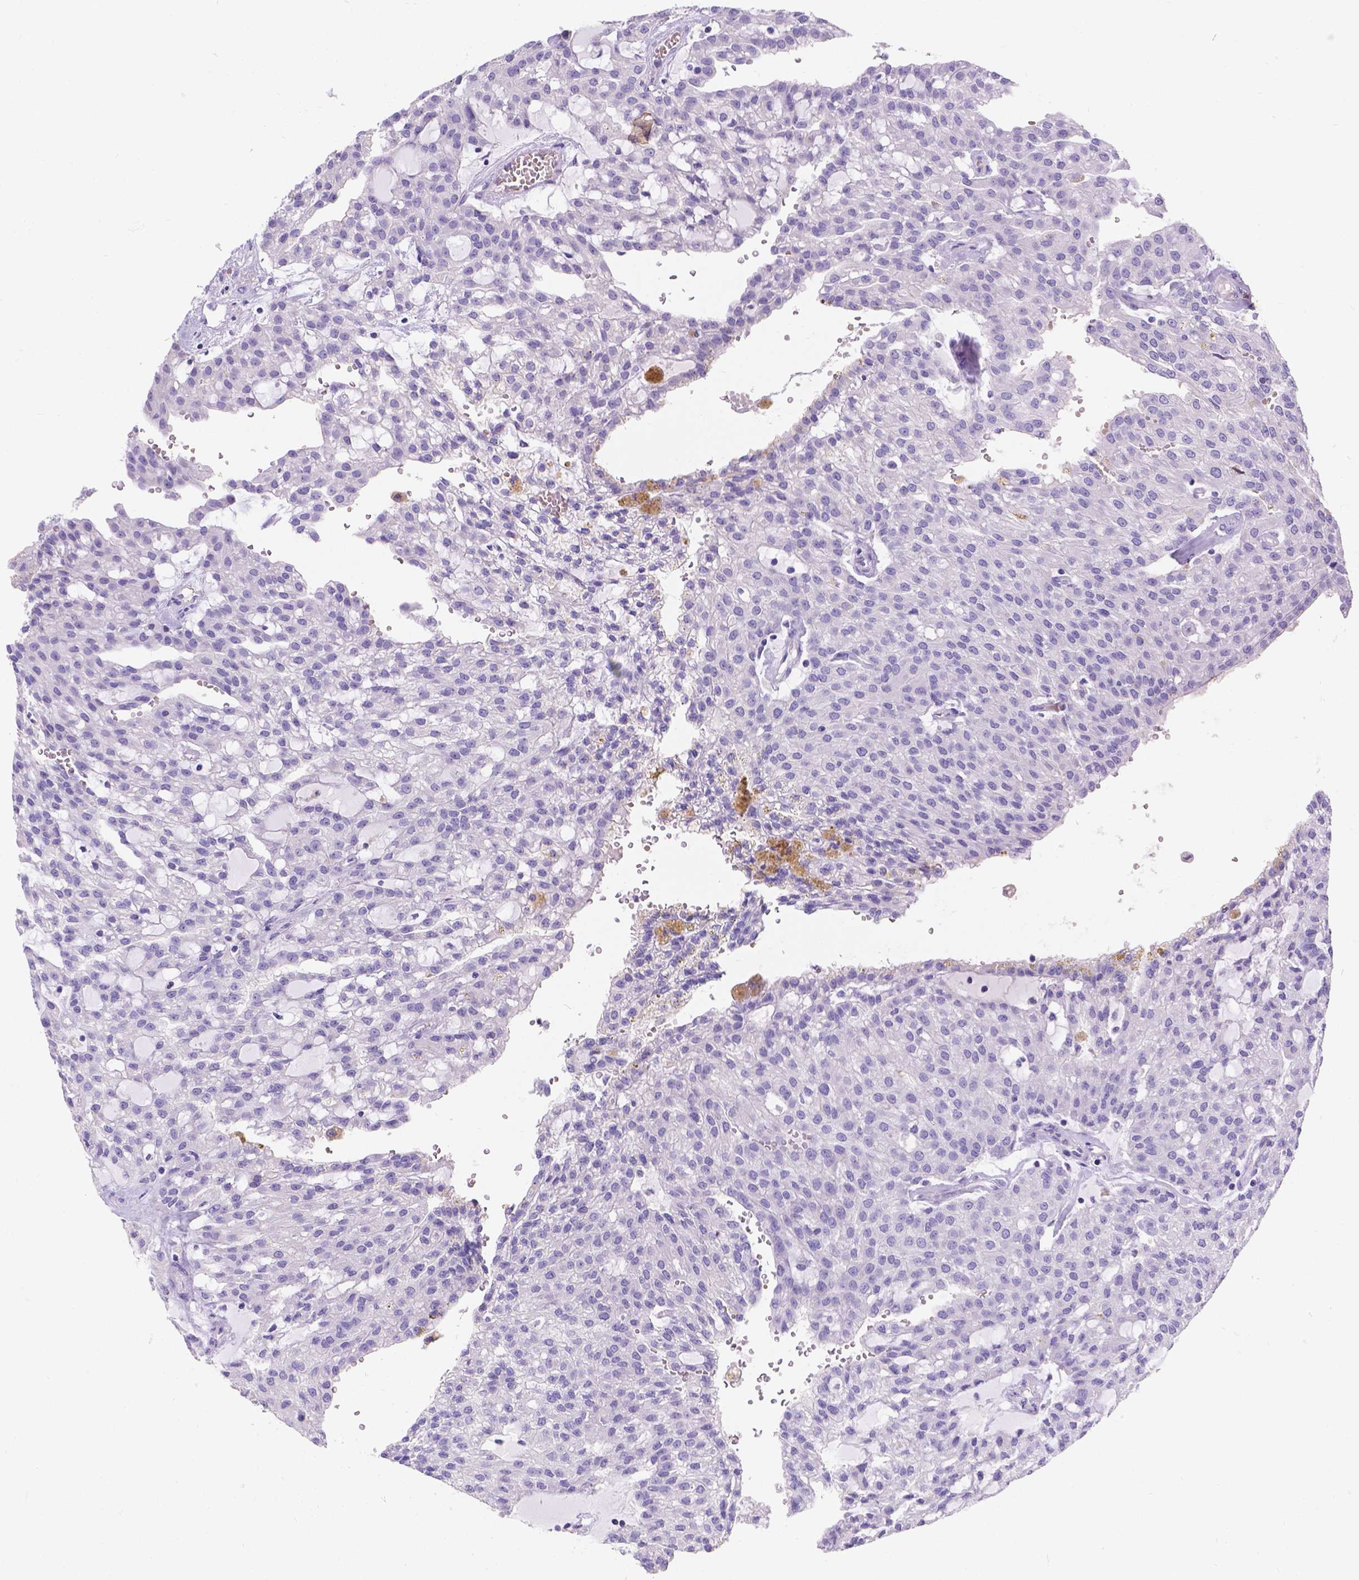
{"staining": {"intensity": "negative", "quantity": "none", "location": "none"}, "tissue": "renal cancer", "cell_type": "Tumor cells", "image_type": "cancer", "snomed": [{"axis": "morphology", "description": "Adenocarcinoma, NOS"}, {"axis": "topography", "description": "Kidney"}], "caption": "This is an immunohistochemistry photomicrograph of renal cancer. There is no expression in tumor cells.", "gene": "GNRHR", "patient": {"sex": "male", "age": 63}}